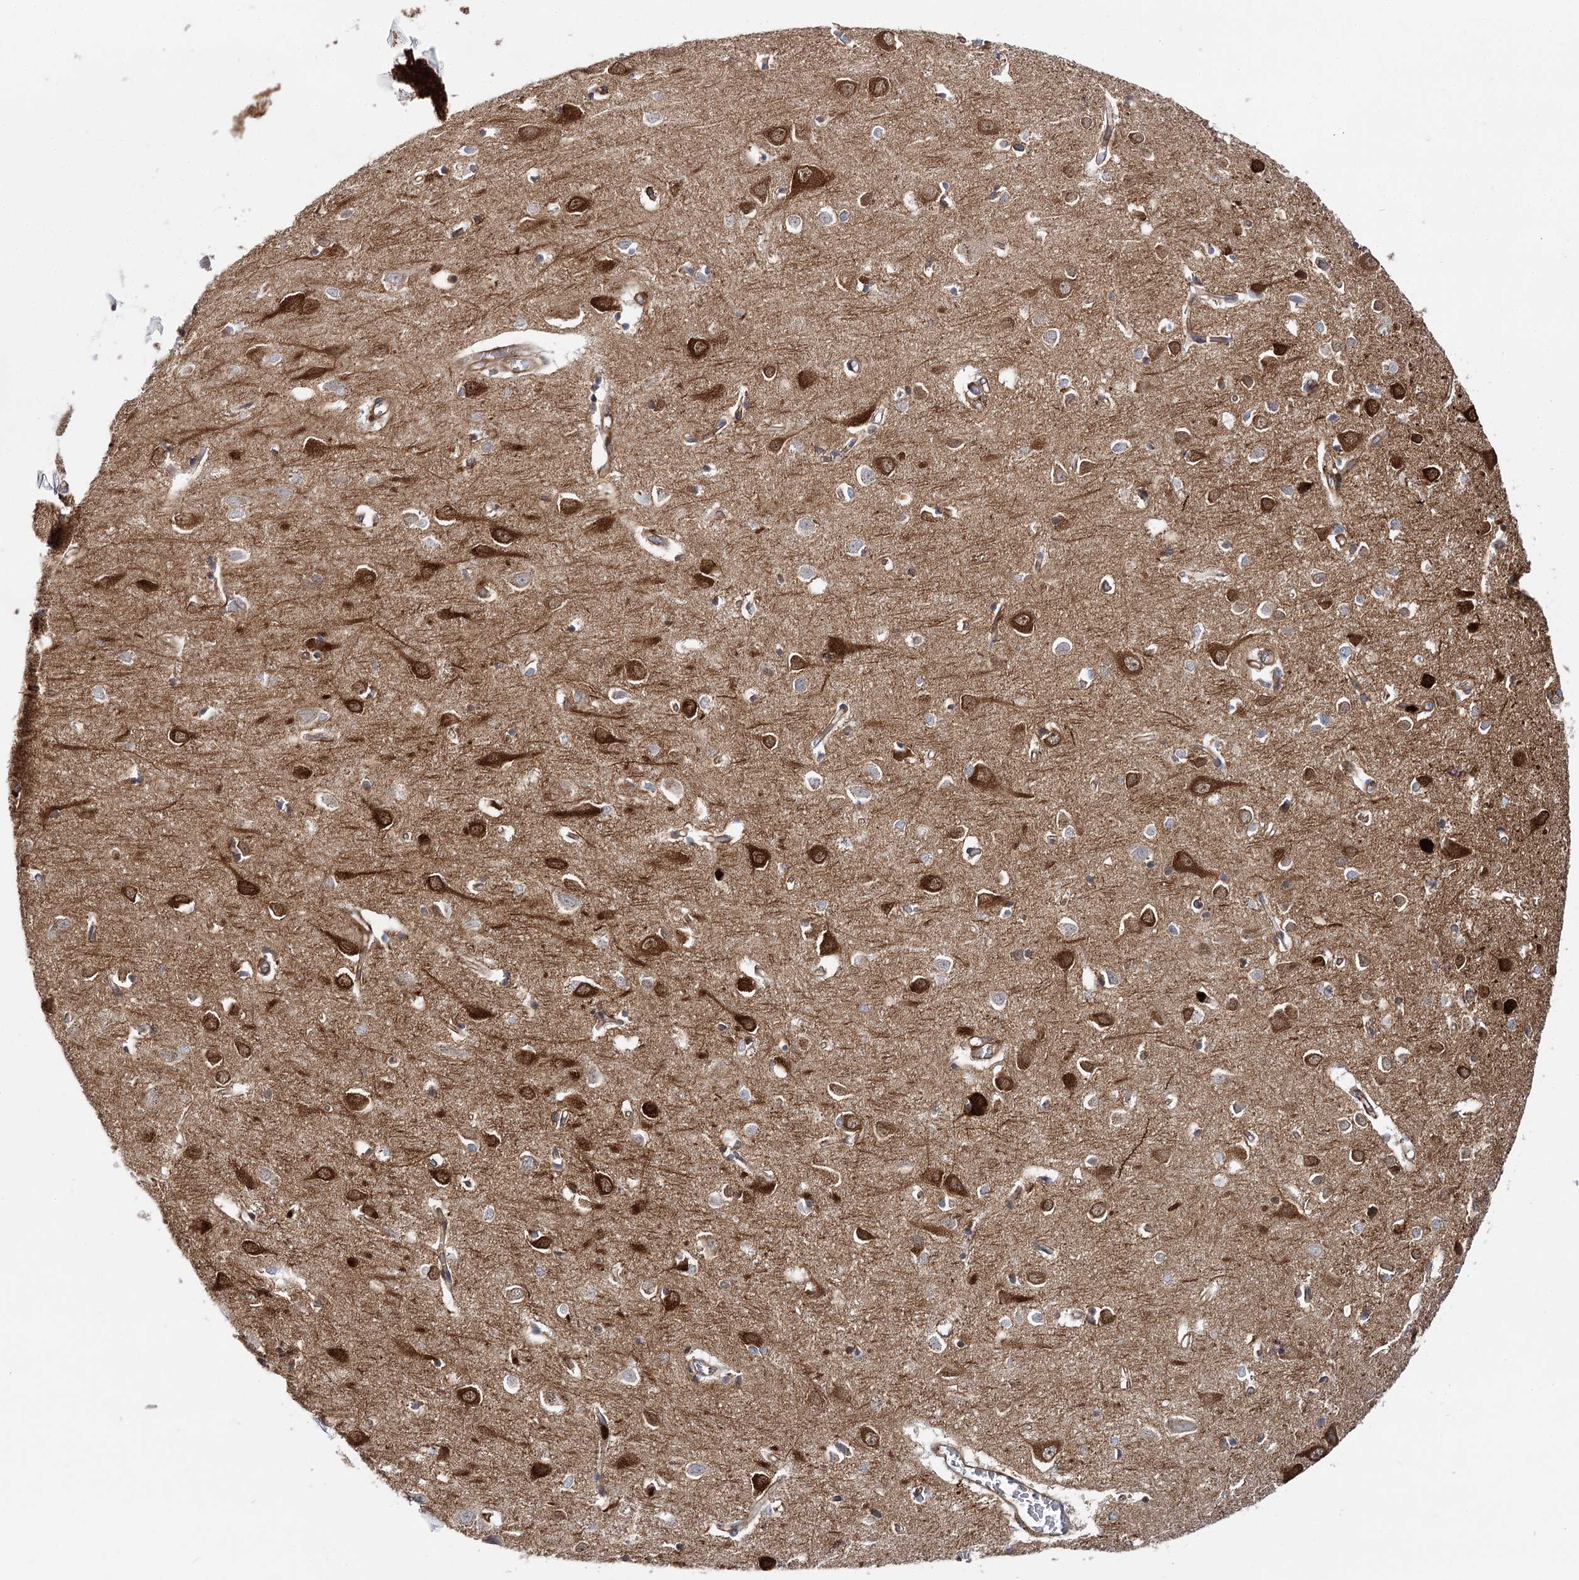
{"staining": {"intensity": "moderate", "quantity": ">75%", "location": "cytoplasmic/membranous"}, "tissue": "cerebral cortex", "cell_type": "Endothelial cells", "image_type": "normal", "snomed": [{"axis": "morphology", "description": "Normal tissue, NOS"}, {"axis": "topography", "description": "Cerebral cortex"}], "caption": "Protein staining of unremarkable cerebral cortex shows moderate cytoplasmic/membranous positivity in approximately >75% of endothelial cells. (DAB IHC with brightfield microscopy, high magnification).", "gene": "C11orf52", "patient": {"sex": "female", "age": 64}}